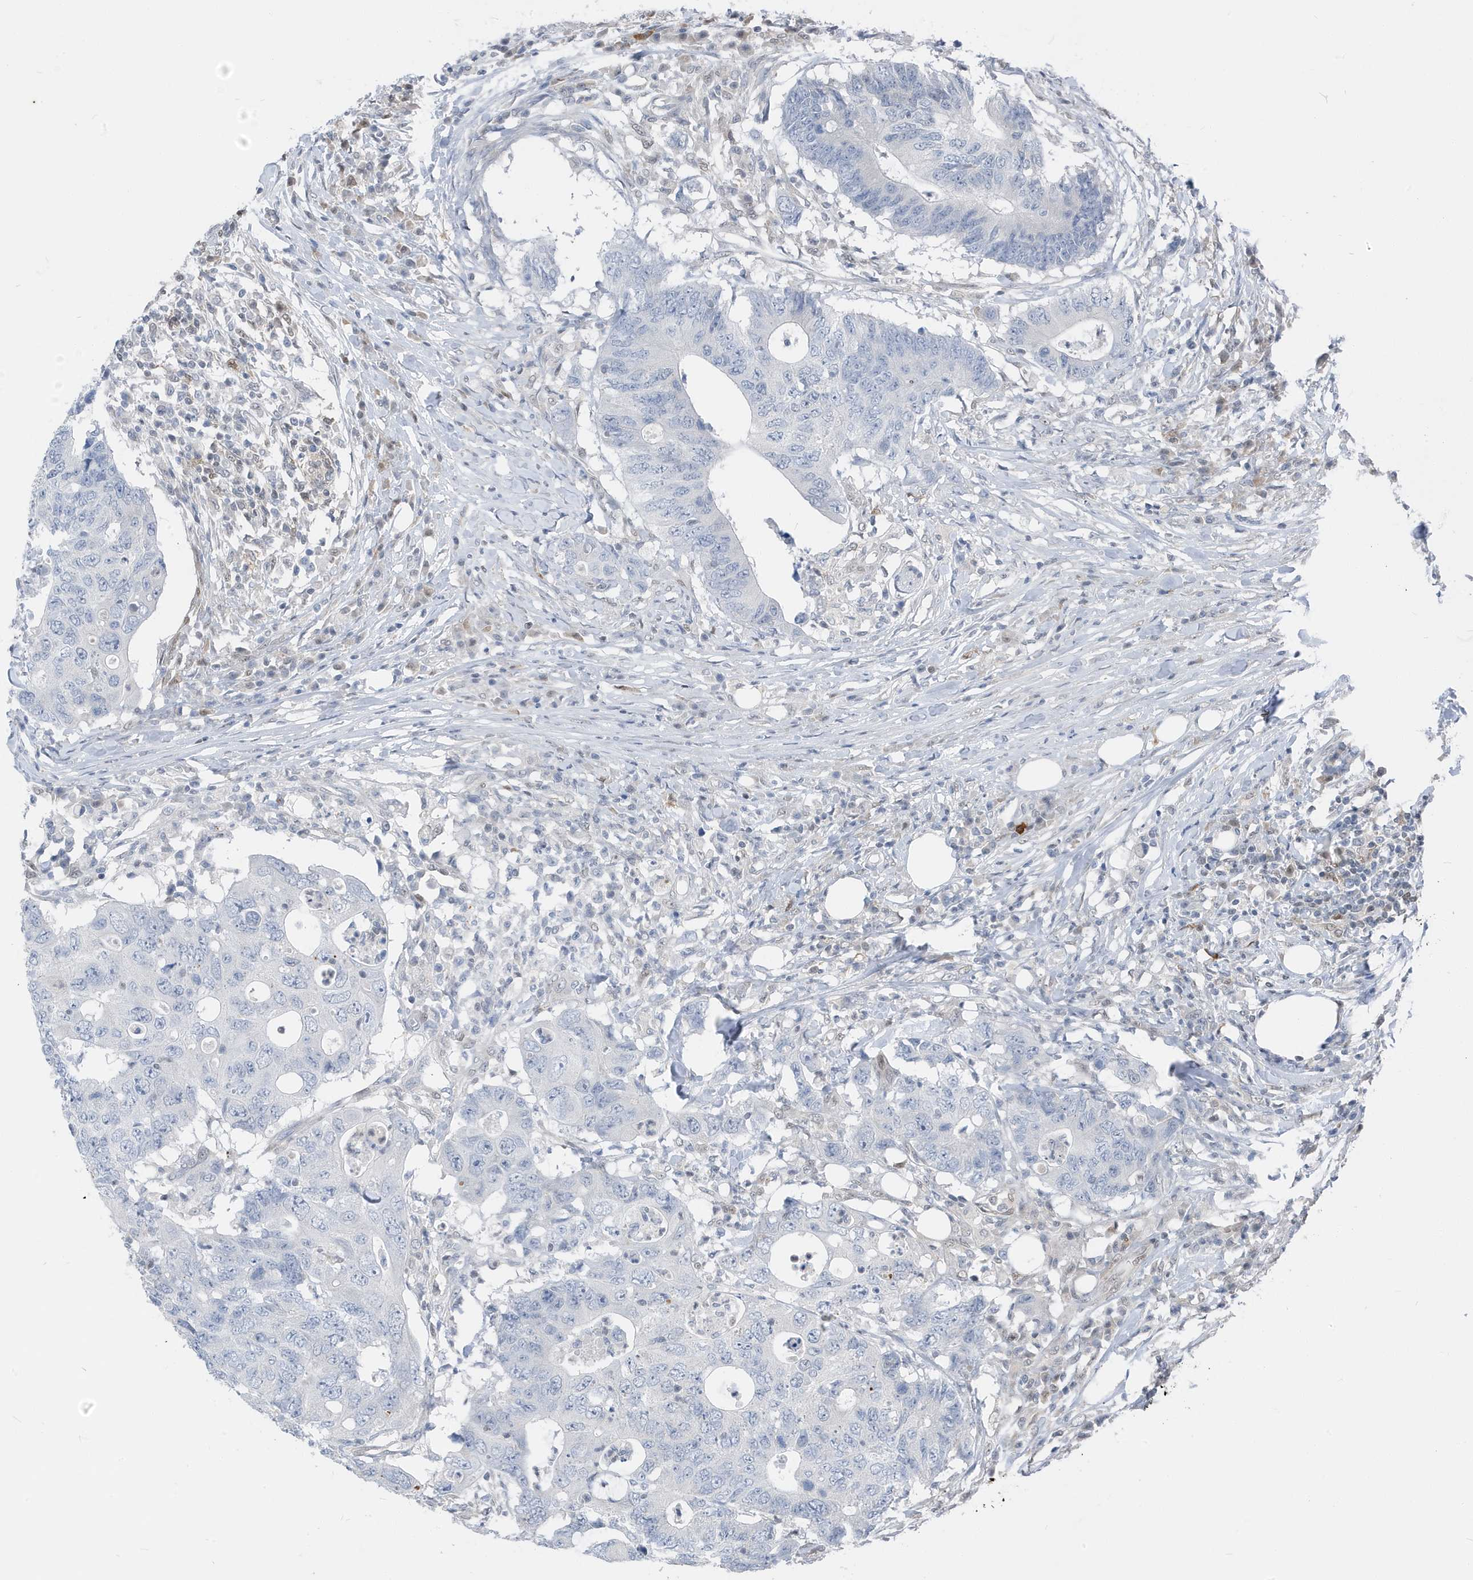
{"staining": {"intensity": "negative", "quantity": "none", "location": "none"}, "tissue": "colorectal cancer", "cell_type": "Tumor cells", "image_type": "cancer", "snomed": [{"axis": "morphology", "description": "Adenocarcinoma, NOS"}, {"axis": "topography", "description": "Colon"}], "caption": "Histopathology image shows no significant protein staining in tumor cells of colorectal adenocarcinoma.", "gene": "NCOA7", "patient": {"sex": "male", "age": 71}}